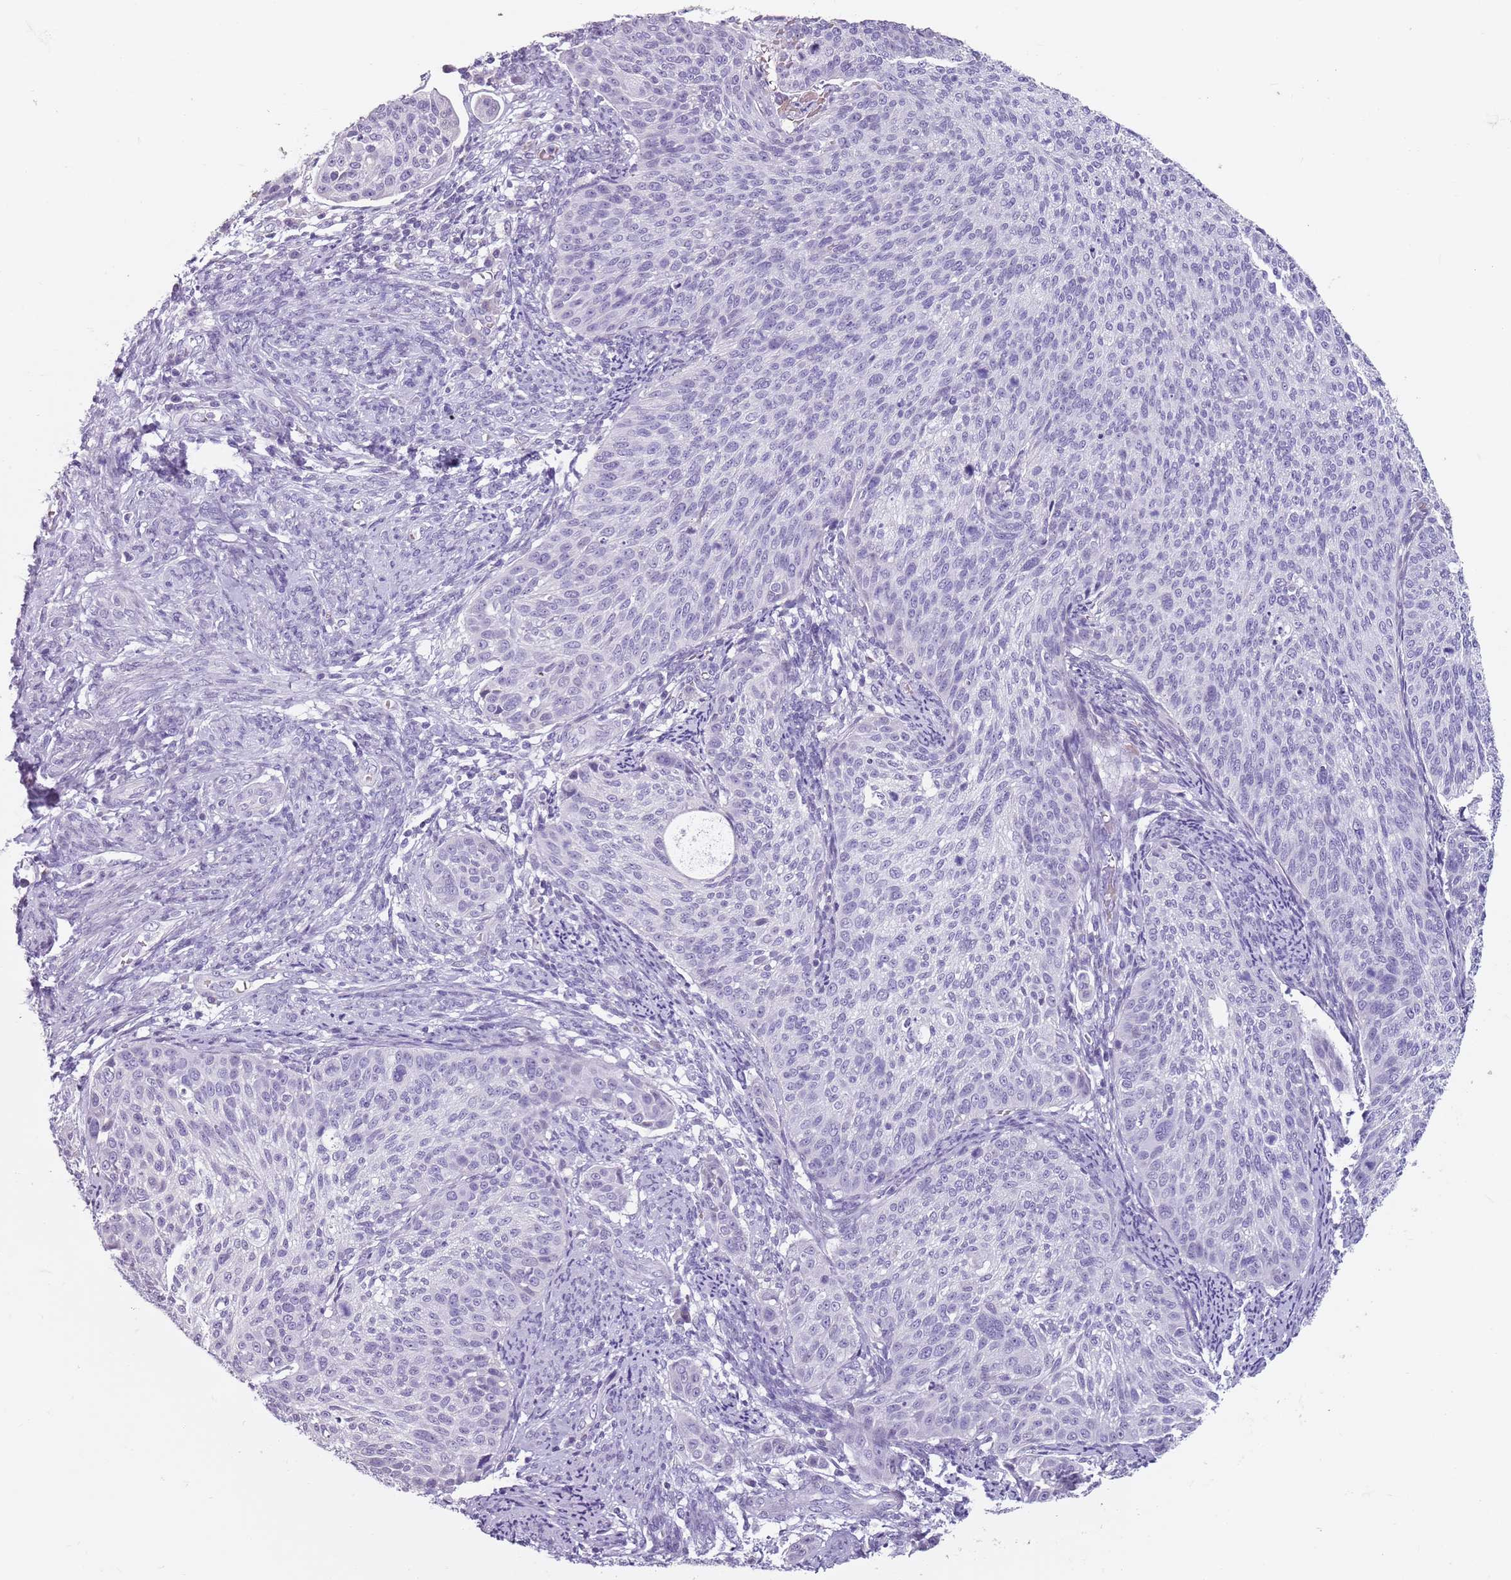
{"staining": {"intensity": "negative", "quantity": "none", "location": "none"}, "tissue": "cervical cancer", "cell_type": "Tumor cells", "image_type": "cancer", "snomed": [{"axis": "morphology", "description": "Squamous cell carcinoma, NOS"}, {"axis": "topography", "description": "Cervix"}], "caption": "A micrograph of squamous cell carcinoma (cervical) stained for a protein demonstrates no brown staining in tumor cells.", "gene": "SPESP1", "patient": {"sex": "female", "age": 70}}